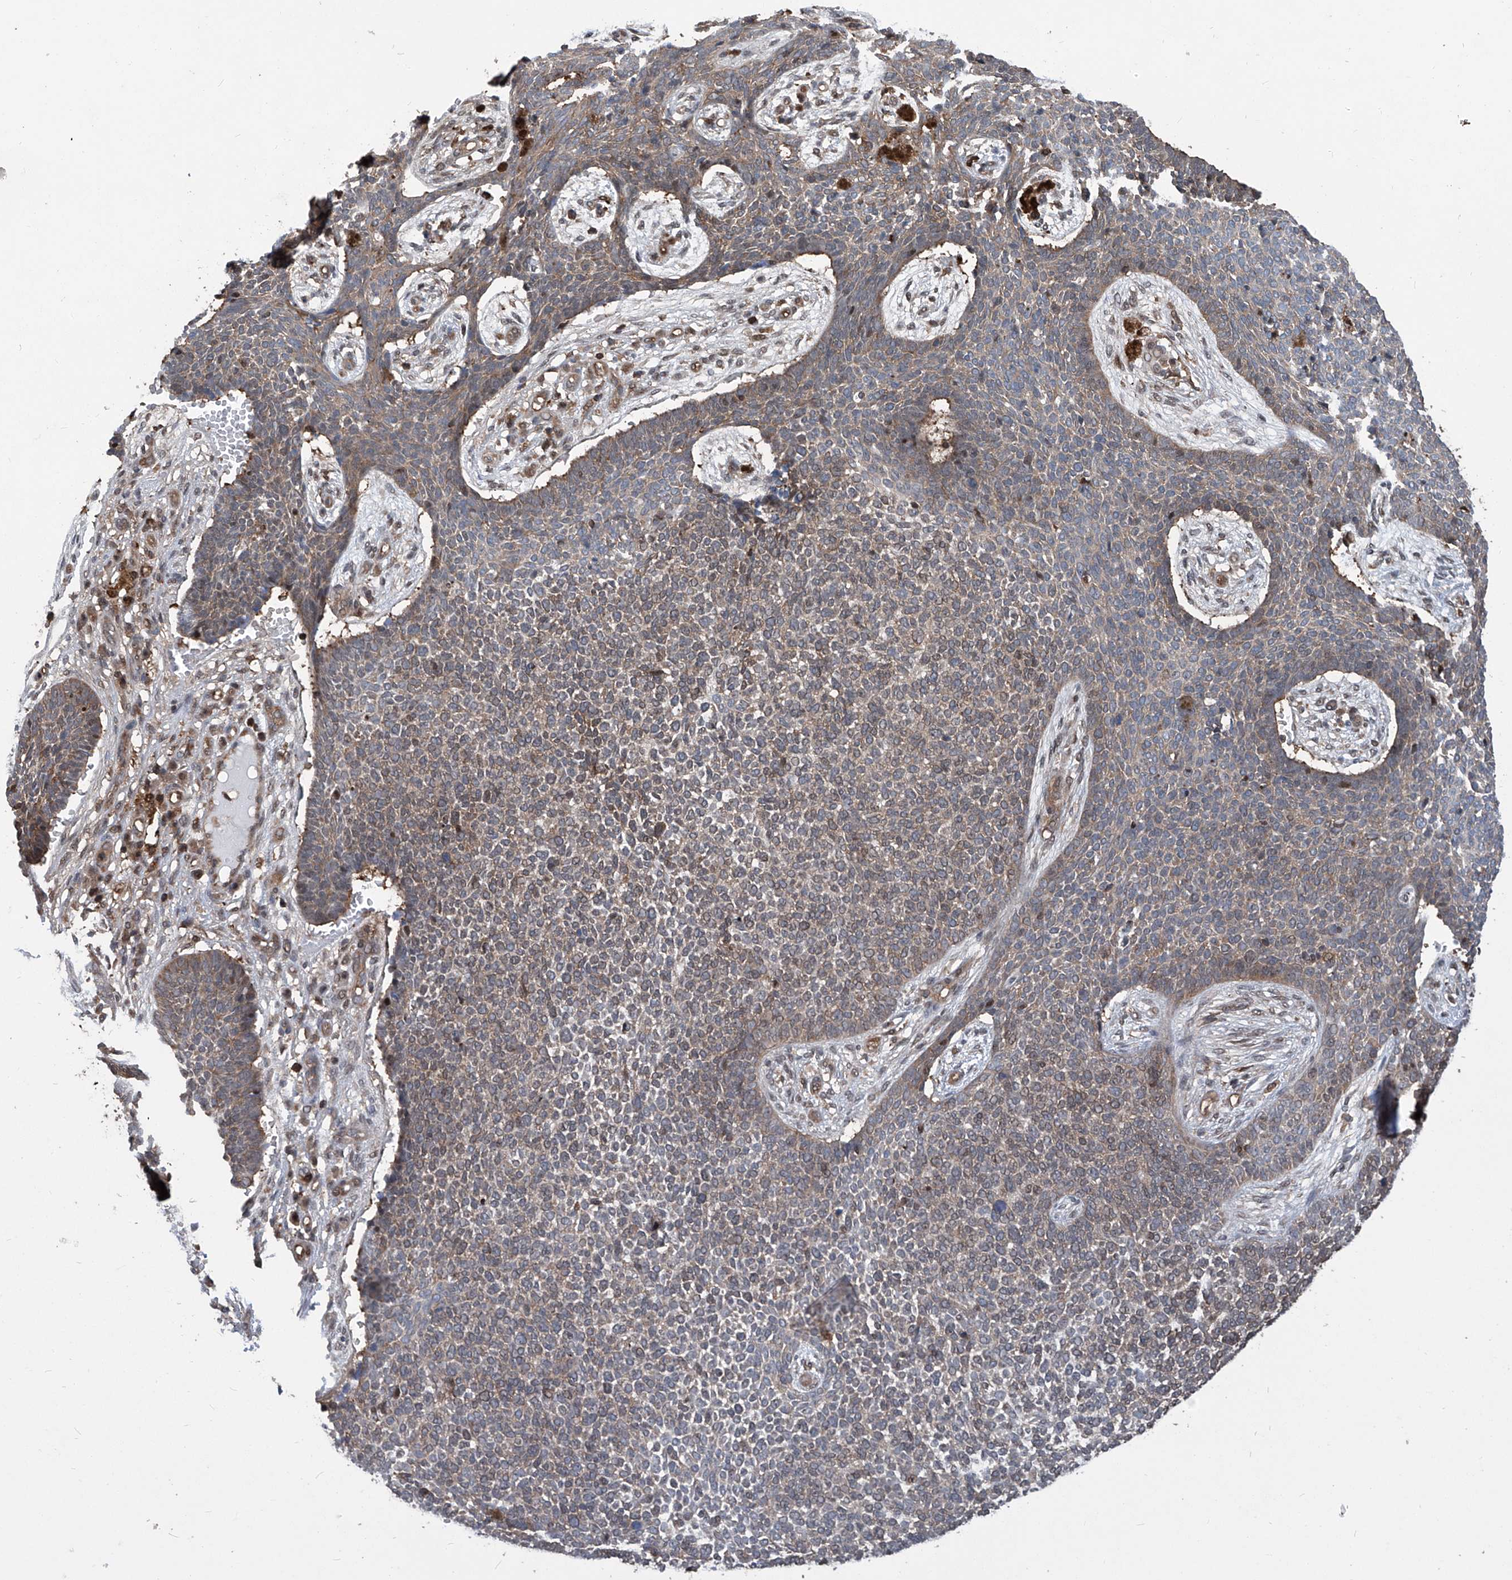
{"staining": {"intensity": "weak", "quantity": "<25%", "location": "cytoplasmic/membranous"}, "tissue": "skin cancer", "cell_type": "Tumor cells", "image_type": "cancer", "snomed": [{"axis": "morphology", "description": "Basal cell carcinoma"}, {"axis": "topography", "description": "Skin"}], "caption": "The immunohistochemistry (IHC) photomicrograph has no significant positivity in tumor cells of skin cancer tissue.", "gene": "PSMB1", "patient": {"sex": "female", "age": 84}}